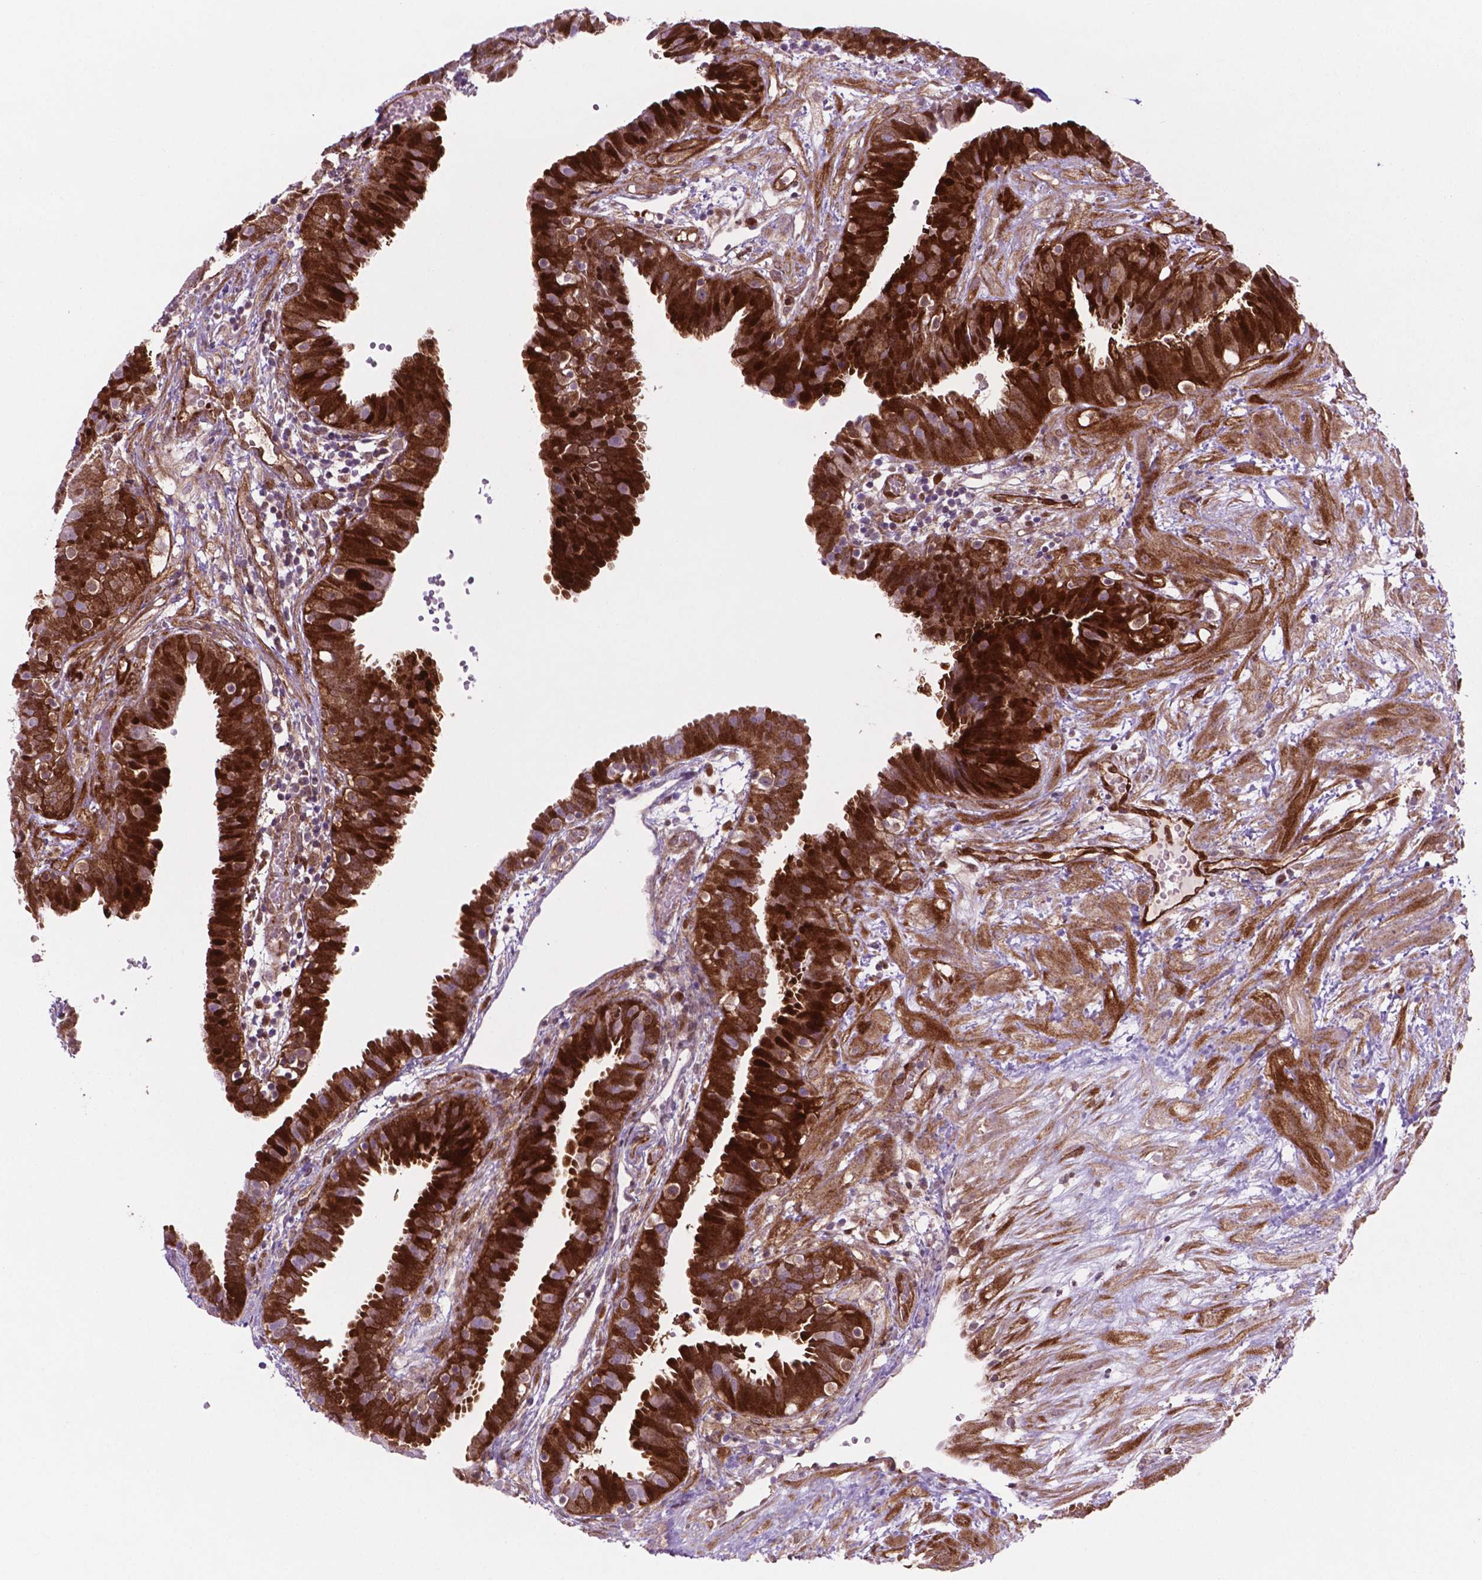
{"staining": {"intensity": "strong", "quantity": ">75%", "location": "cytoplasmic/membranous"}, "tissue": "fallopian tube", "cell_type": "Glandular cells", "image_type": "normal", "snomed": [{"axis": "morphology", "description": "Normal tissue, NOS"}, {"axis": "topography", "description": "Fallopian tube"}], "caption": "Brown immunohistochemical staining in normal fallopian tube reveals strong cytoplasmic/membranous staining in approximately >75% of glandular cells. (Stains: DAB in brown, nuclei in blue, Microscopy: brightfield microscopy at high magnification).", "gene": "LDHA", "patient": {"sex": "female", "age": 37}}